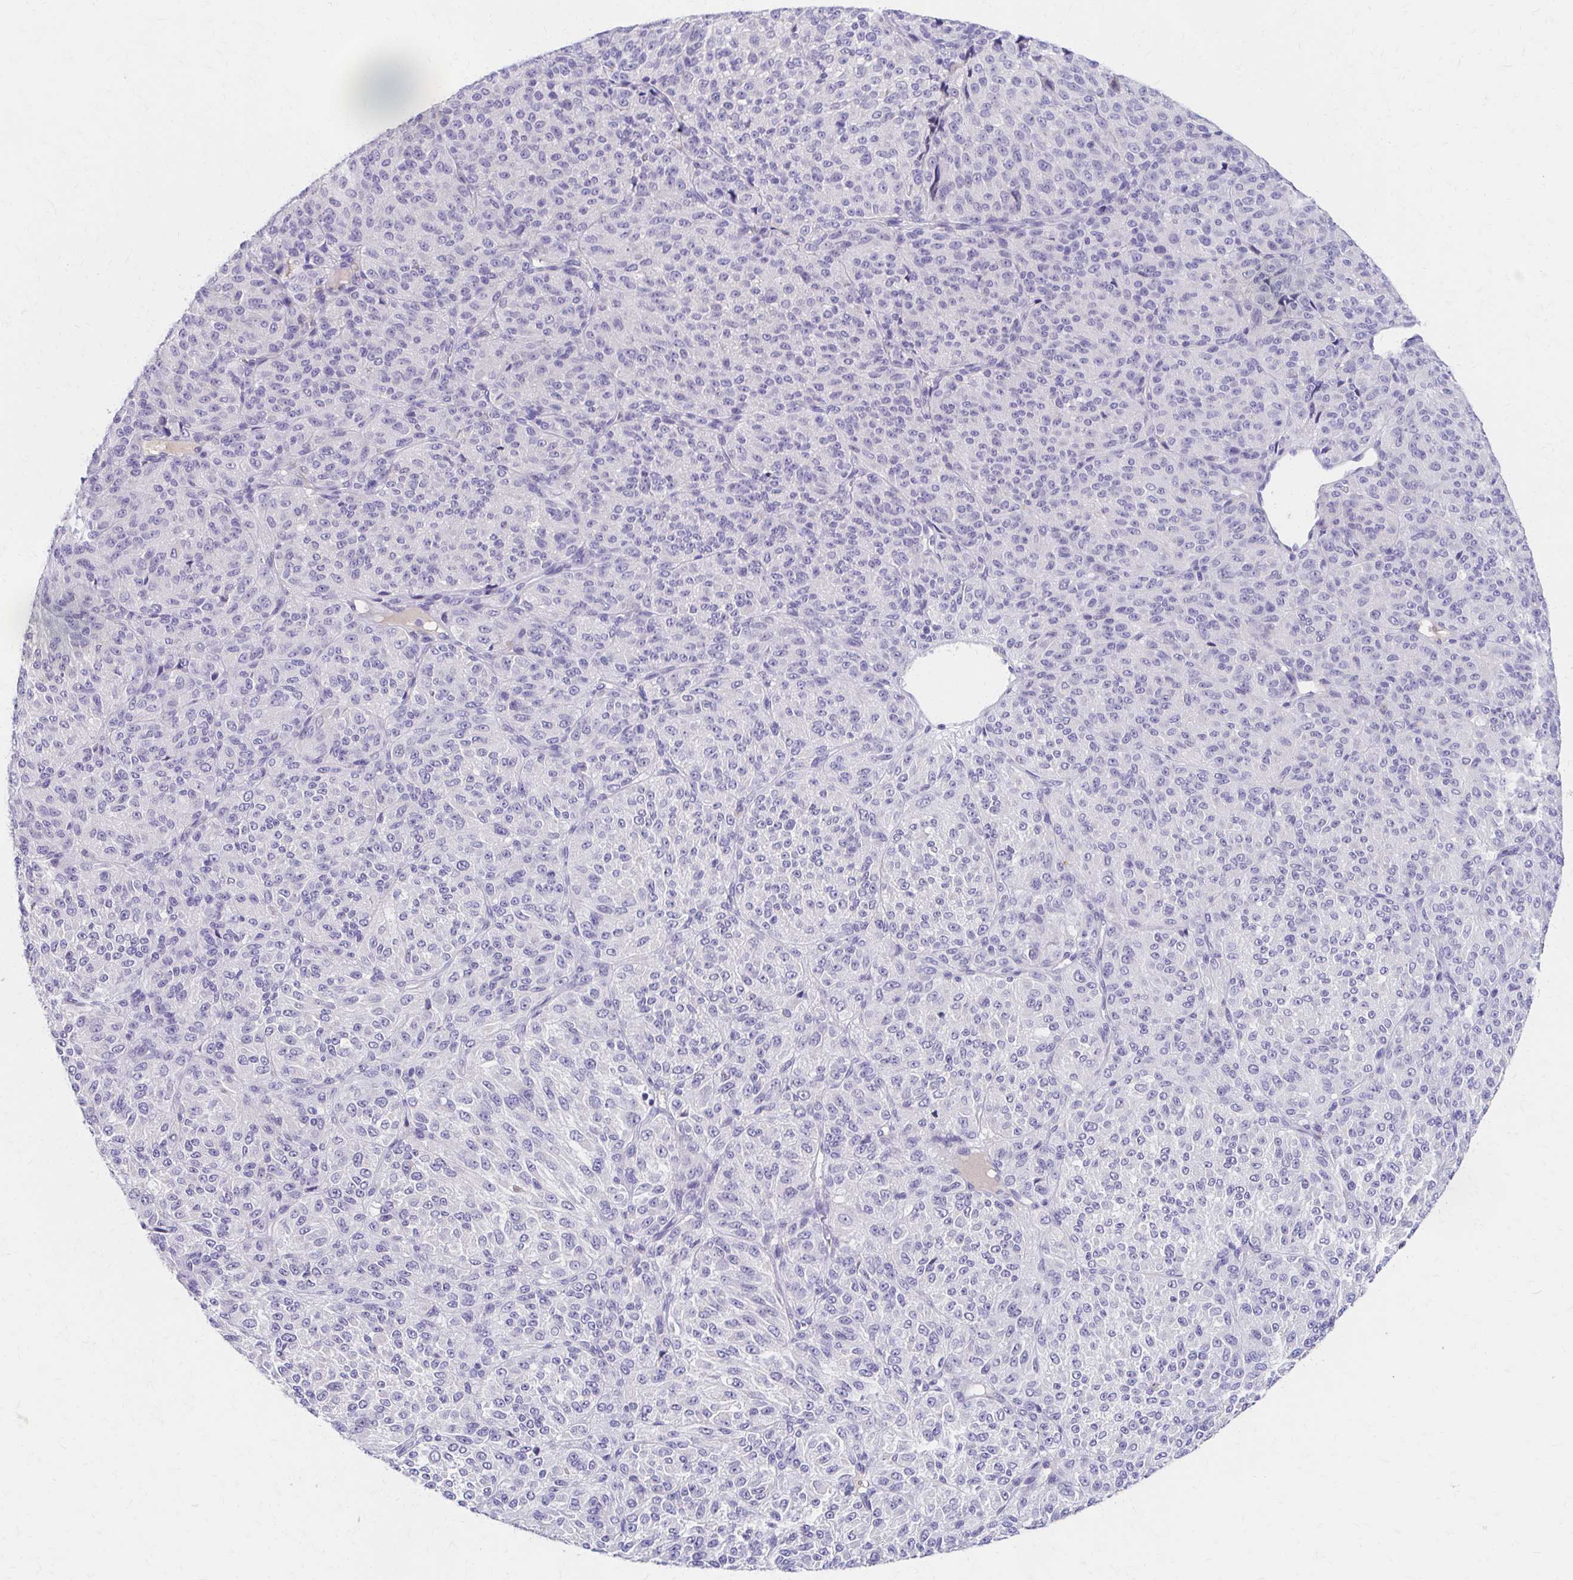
{"staining": {"intensity": "negative", "quantity": "none", "location": "none"}, "tissue": "melanoma", "cell_type": "Tumor cells", "image_type": "cancer", "snomed": [{"axis": "morphology", "description": "Malignant melanoma, Metastatic site"}, {"axis": "topography", "description": "Brain"}], "caption": "Malignant melanoma (metastatic site) was stained to show a protein in brown. There is no significant staining in tumor cells. (Stains: DAB (3,3'-diaminobenzidine) IHC with hematoxylin counter stain, Microscopy: brightfield microscopy at high magnification).", "gene": "AZGP1", "patient": {"sex": "female", "age": 56}}